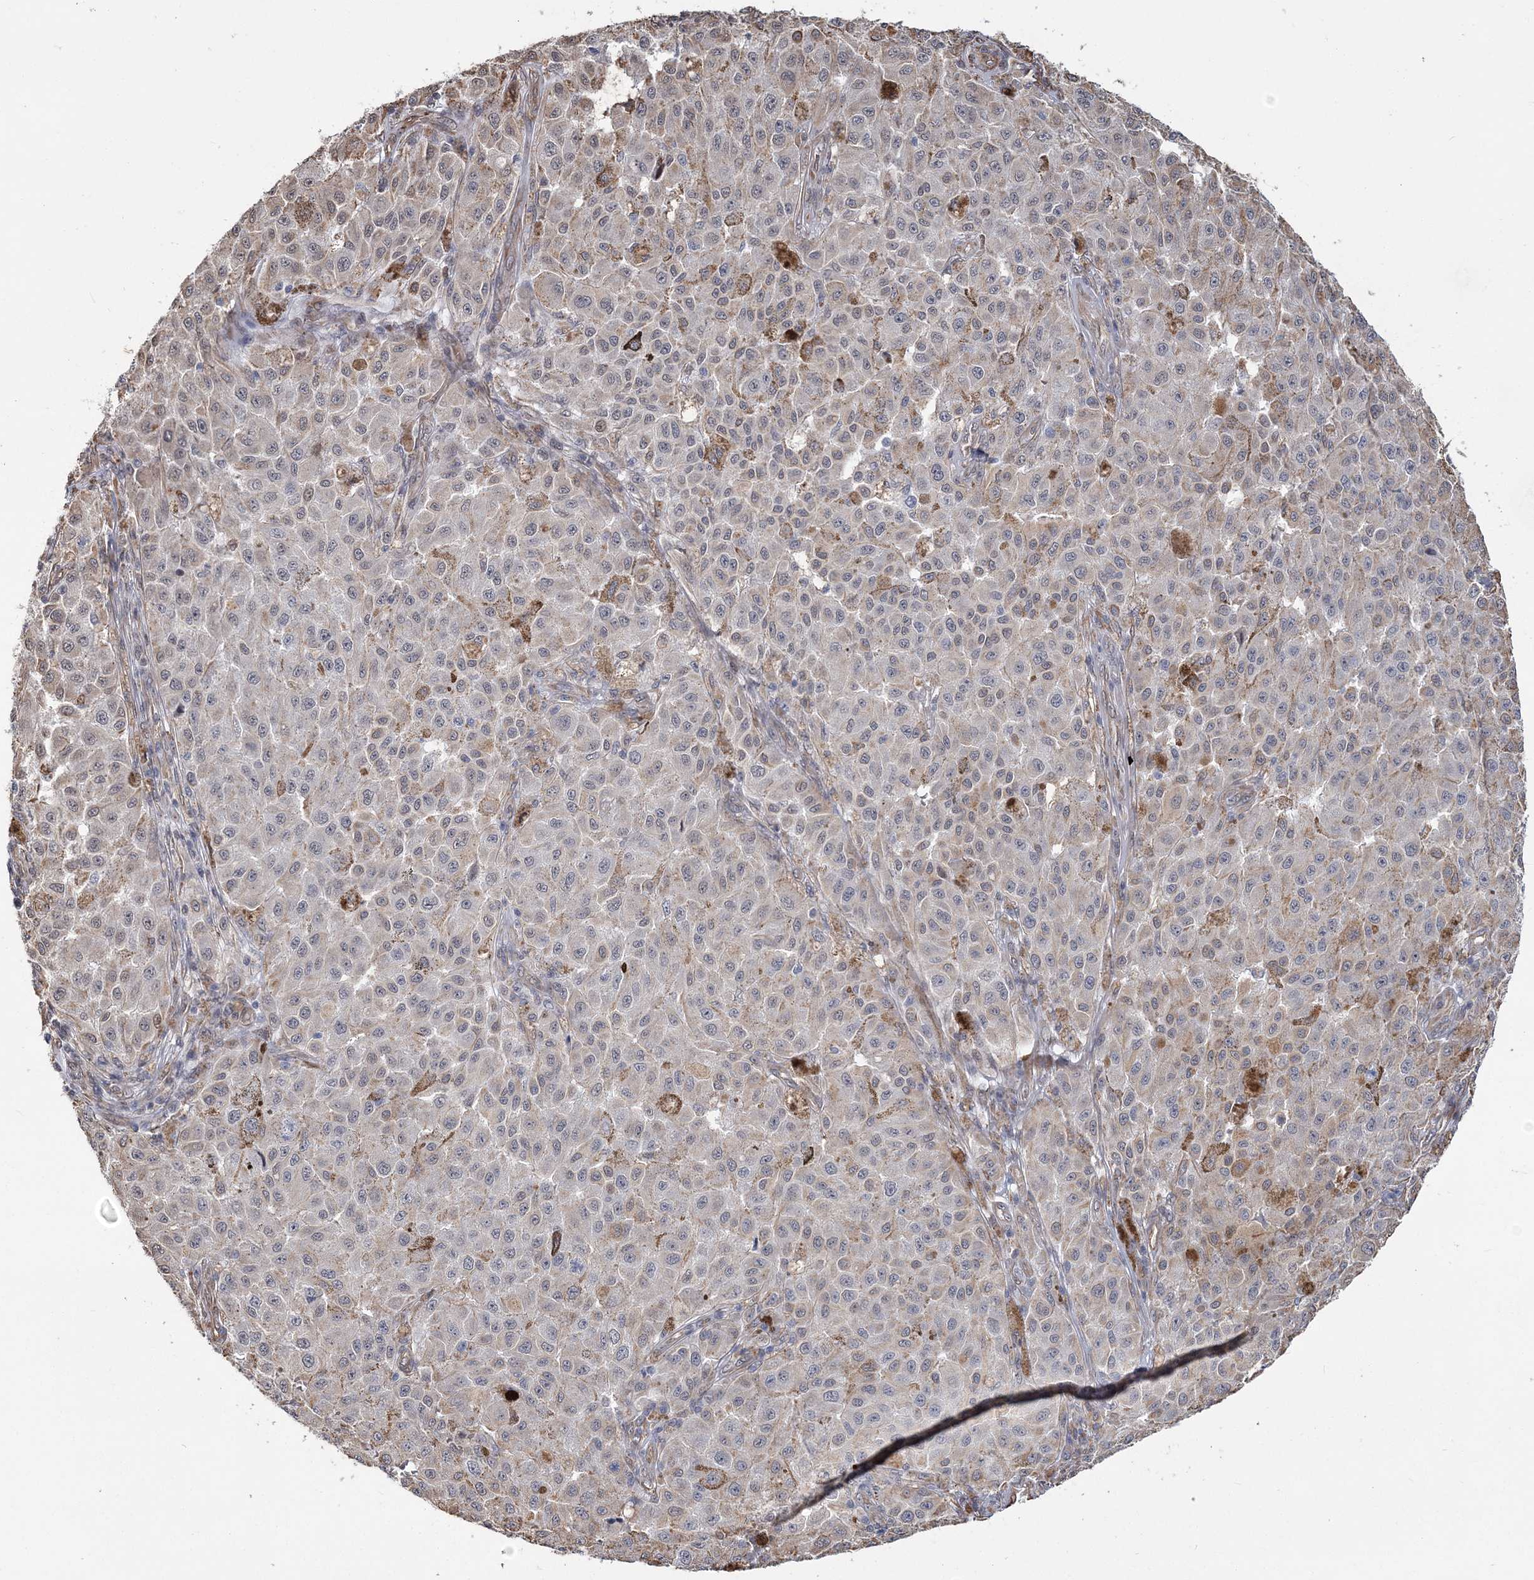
{"staining": {"intensity": "weak", "quantity": "<25%", "location": "cytoplasmic/membranous"}, "tissue": "melanoma", "cell_type": "Tumor cells", "image_type": "cancer", "snomed": [{"axis": "morphology", "description": "Malignant melanoma, NOS"}, {"axis": "topography", "description": "Skin"}], "caption": "Protein analysis of melanoma shows no significant positivity in tumor cells. (DAB (3,3'-diaminobenzidine) IHC, high magnification).", "gene": "ATP11B", "patient": {"sex": "female", "age": 64}}